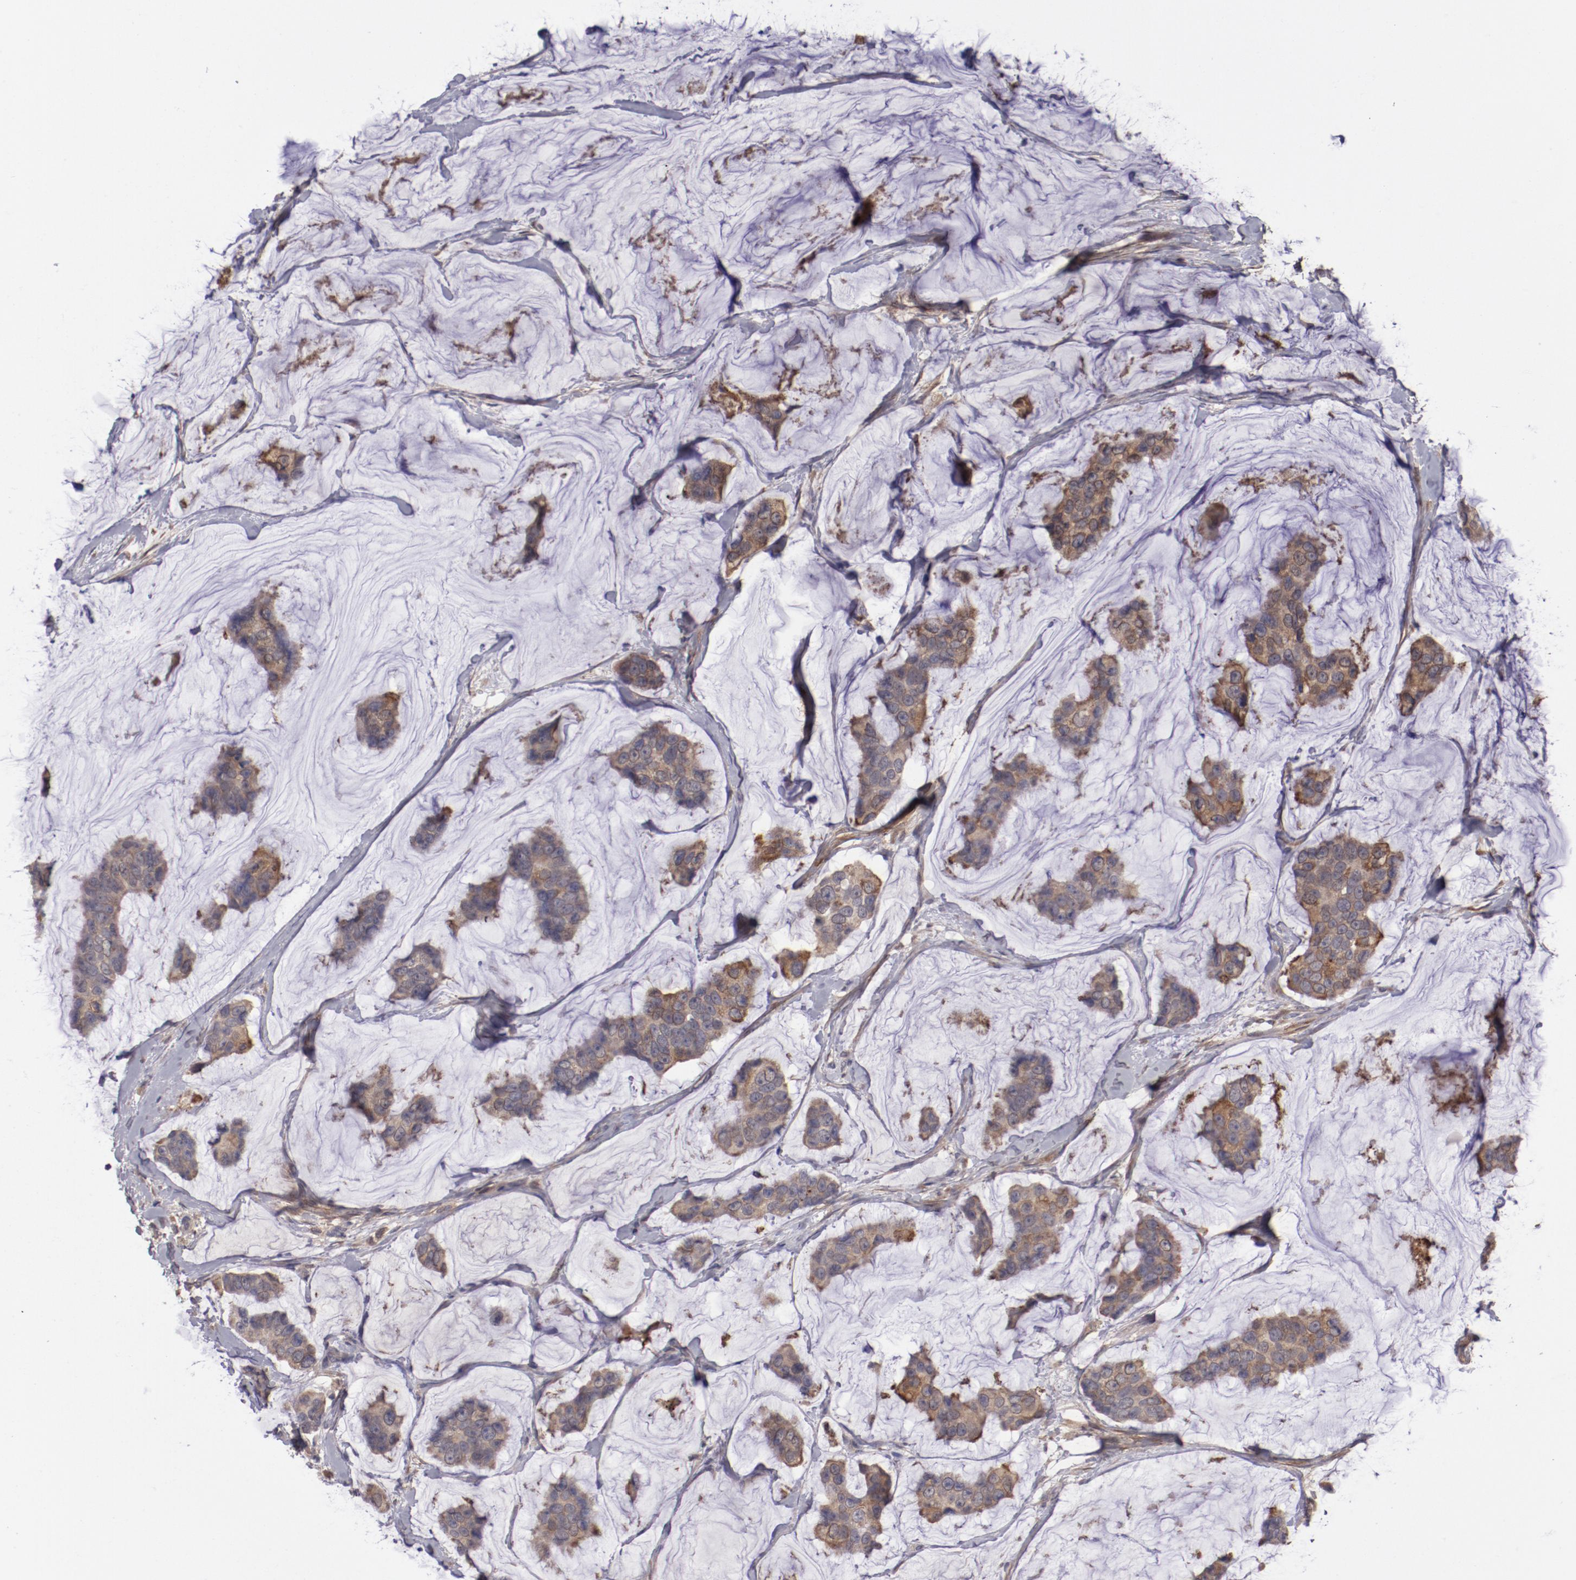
{"staining": {"intensity": "weak", "quantity": ">75%", "location": "cytoplasmic/membranous"}, "tissue": "breast cancer", "cell_type": "Tumor cells", "image_type": "cancer", "snomed": [{"axis": "morphology", "description": "Normal tissue, NOS"}, {"axis": "morphology", "description": "Duct carcinoma"}, {"axis": "topography", "description": "Breast"}], "caption": "Protein staining shows weak cytoplasmic/membranous positivity in approximately >75% of tumor cells in breast cancer (invasive ductal carcinoma). (Brightfield microscopy of DAB IHC at high magnification).", "gene": "IL12A", "patient": {"sex": "female", "age": 50}}